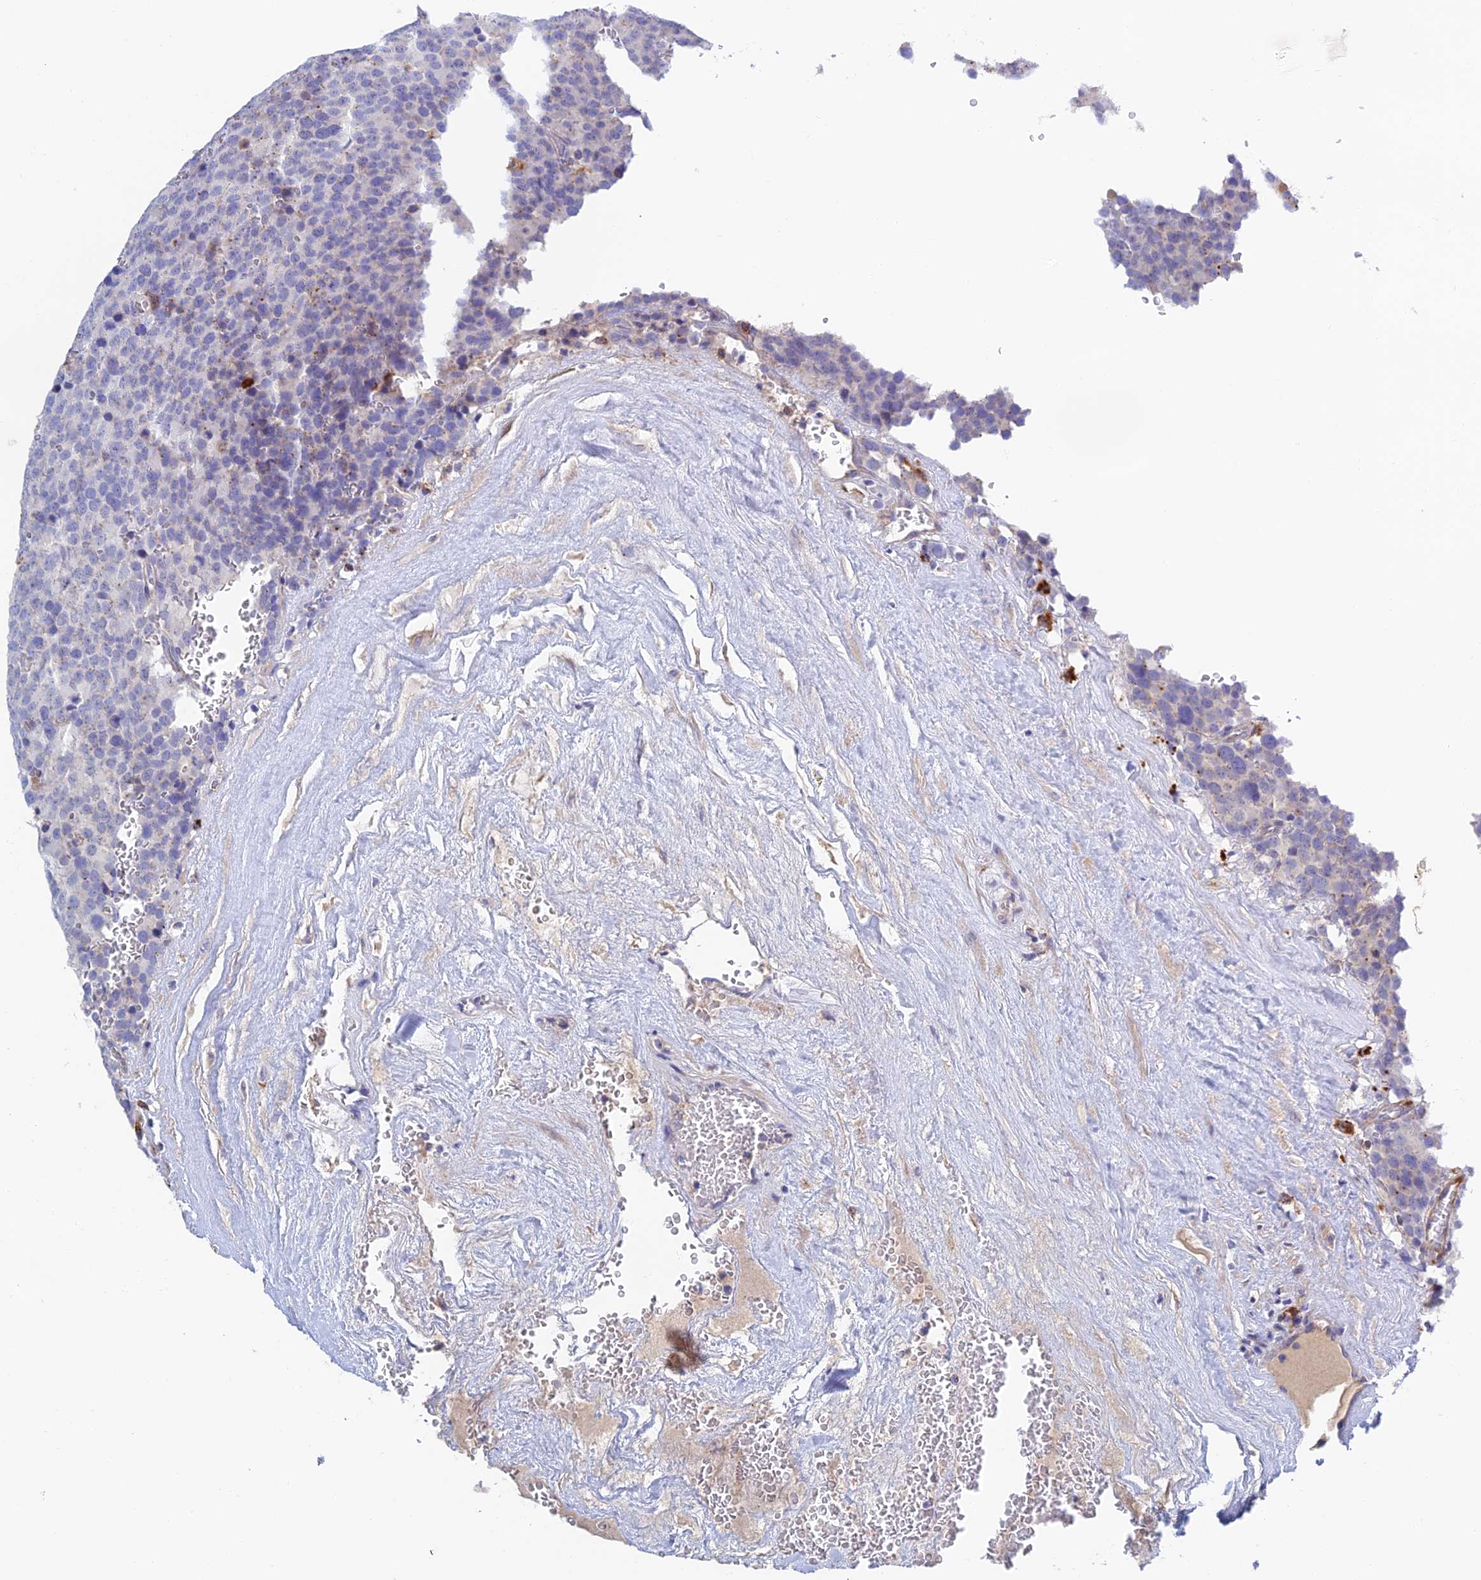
{"staining": {"intensity": "negative", "quantity": "none", "location": "none"}, "tissue": "testis cancer", "cell_type": "Tumor cells", "image_type": "cancer", "snomed": [{"axis": "morphology", "description": "Seminoma, NOS"}, {"axis": "topography", "description": "Testis"}], "caption": "Protein analysis of seminoma (testis) reveals no significant positivity in tumor cells. The staining was performed using DAB to visualize the protein expression in brown, while the nuclei were stained in blue with hematoxylin (Magnification: 20x).", "gene": "RPGRIP1L", "patient": {"sex": "male", "age": 71}}